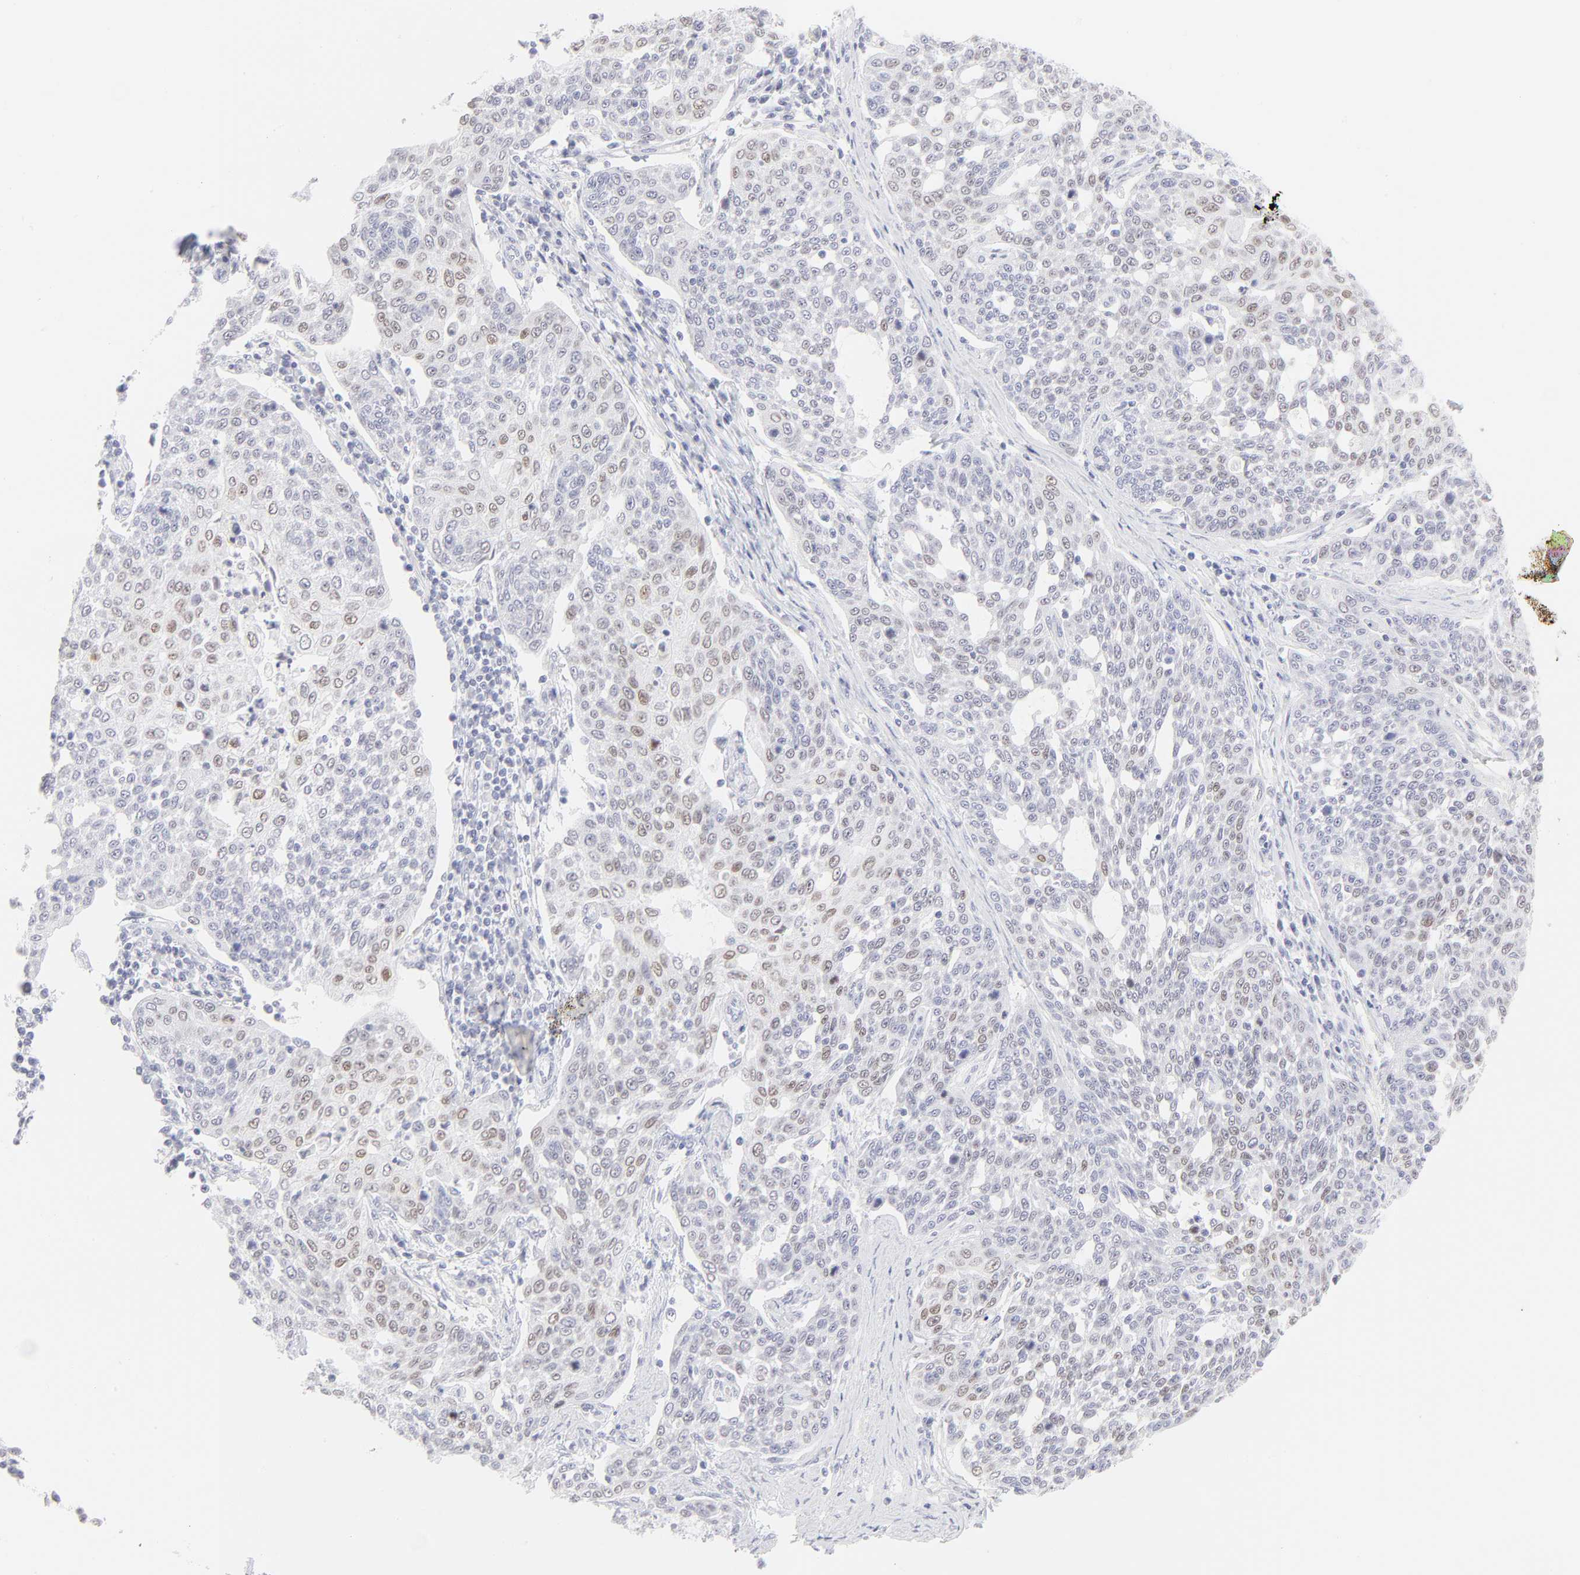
{"staining": {"intensity": "moderate", "quantity": "25%-75%", "location": "nuclear"}, "tissue": "cervical cancer", "cell_type": "Tumor cells", "image_type": "cancer", "snomed": [{"axis": "morphology", "description": "Squamous cell carcinoma, NOS"}, {"axis": "topography", "description": "Cervix"}], "caption": "Moderate nuclear staining for a protein is appreciated in approximately 25%-75% of tumor cells of cervical cancer using immunohistochemistry.", "gene": "ELF3", "patient": {"sex": "female", "age": 34}}